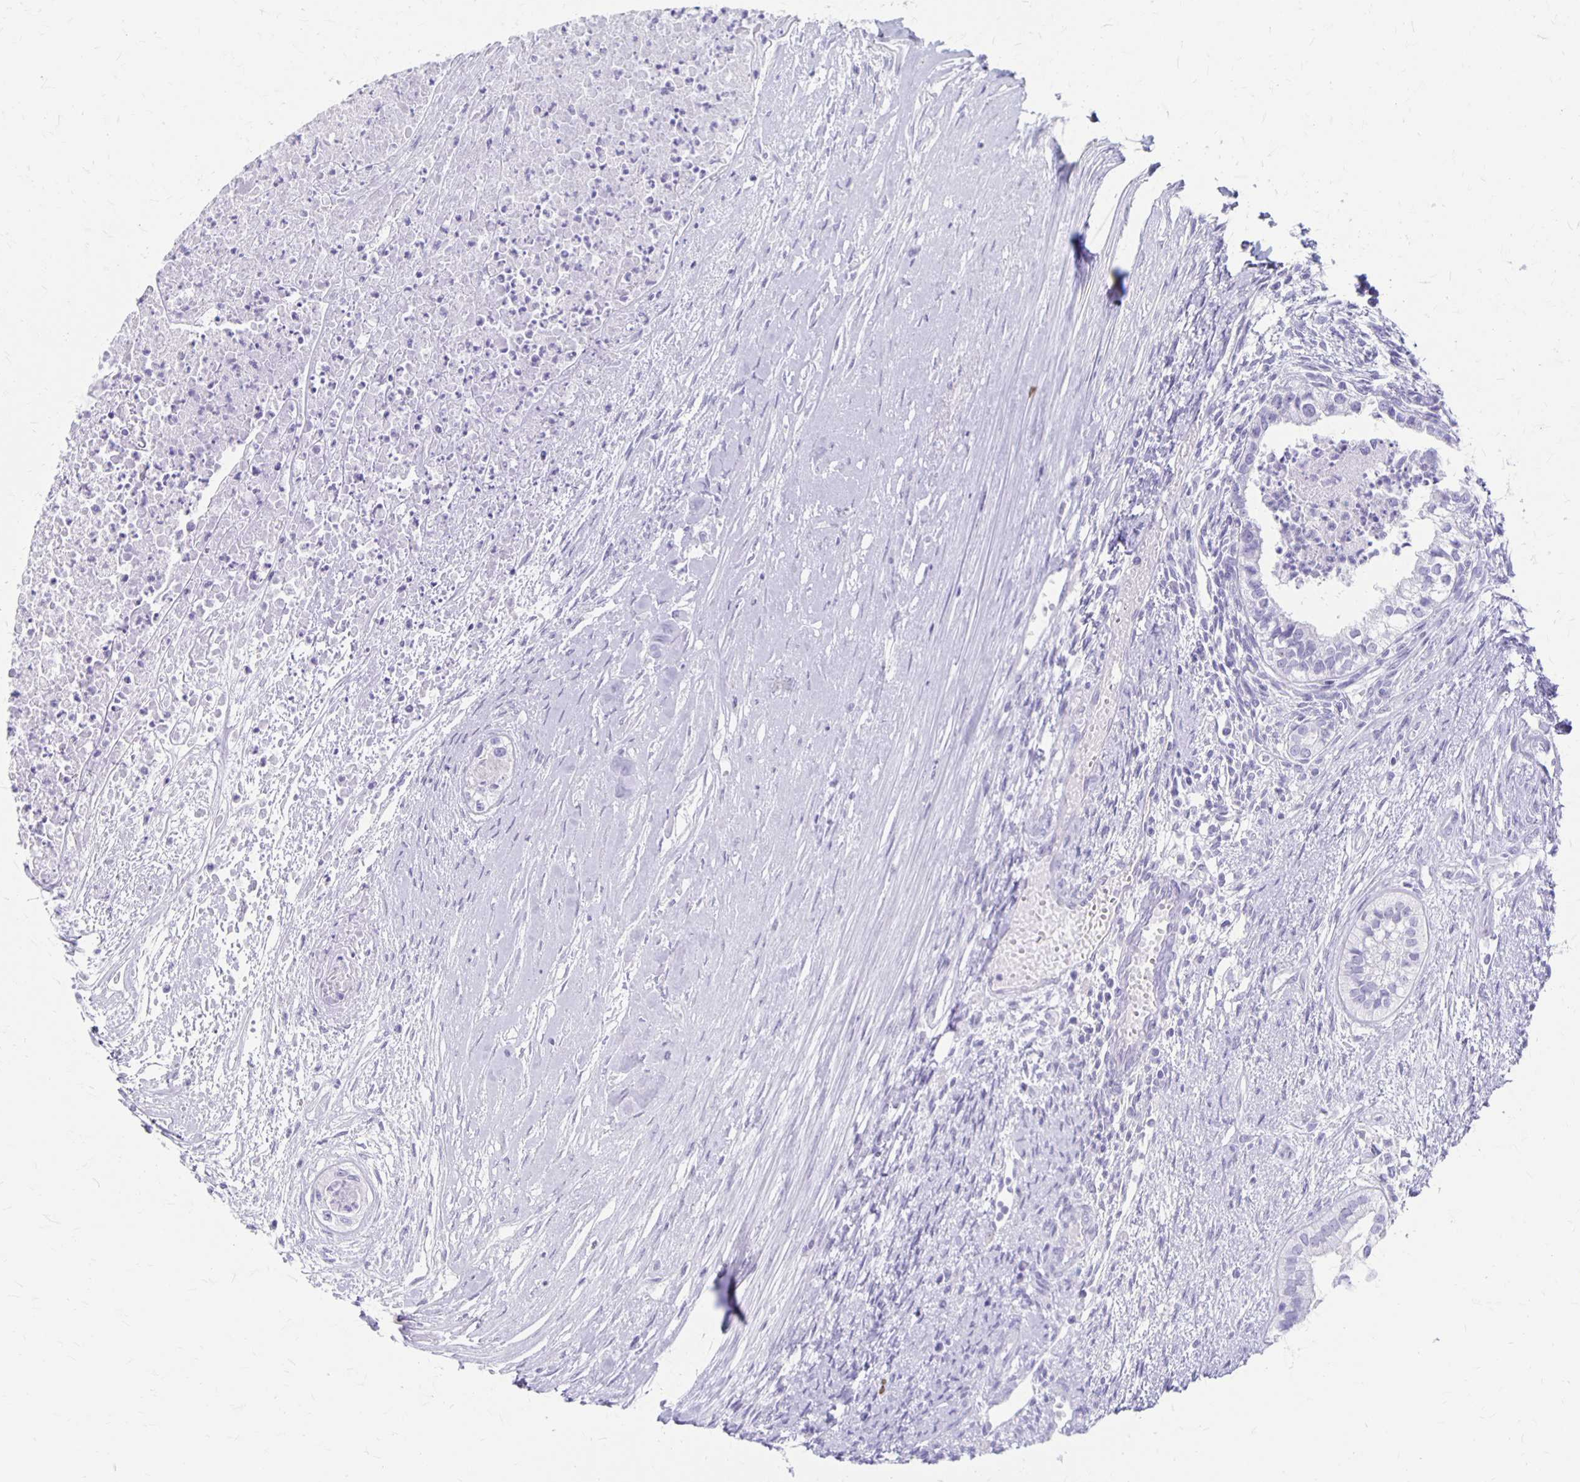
{"staining": {"intensity": "negative", "quantity": "none", "location": "none"}, "tissue": "testis cancer", "cell_type": "Tumor cells", "image_type": "cancer", "snomed": [{"axis": "morphology", "description": "Carcinoma, Embryonal, NOS"}, {"axis": "topography", "description": "Testis"}], "caption": "Human testis cancer stained for a protein using IHC displays no staining in tumor cells.", "gene": "MAGEC2", "patient": {"sex": "male", "age": 37}}